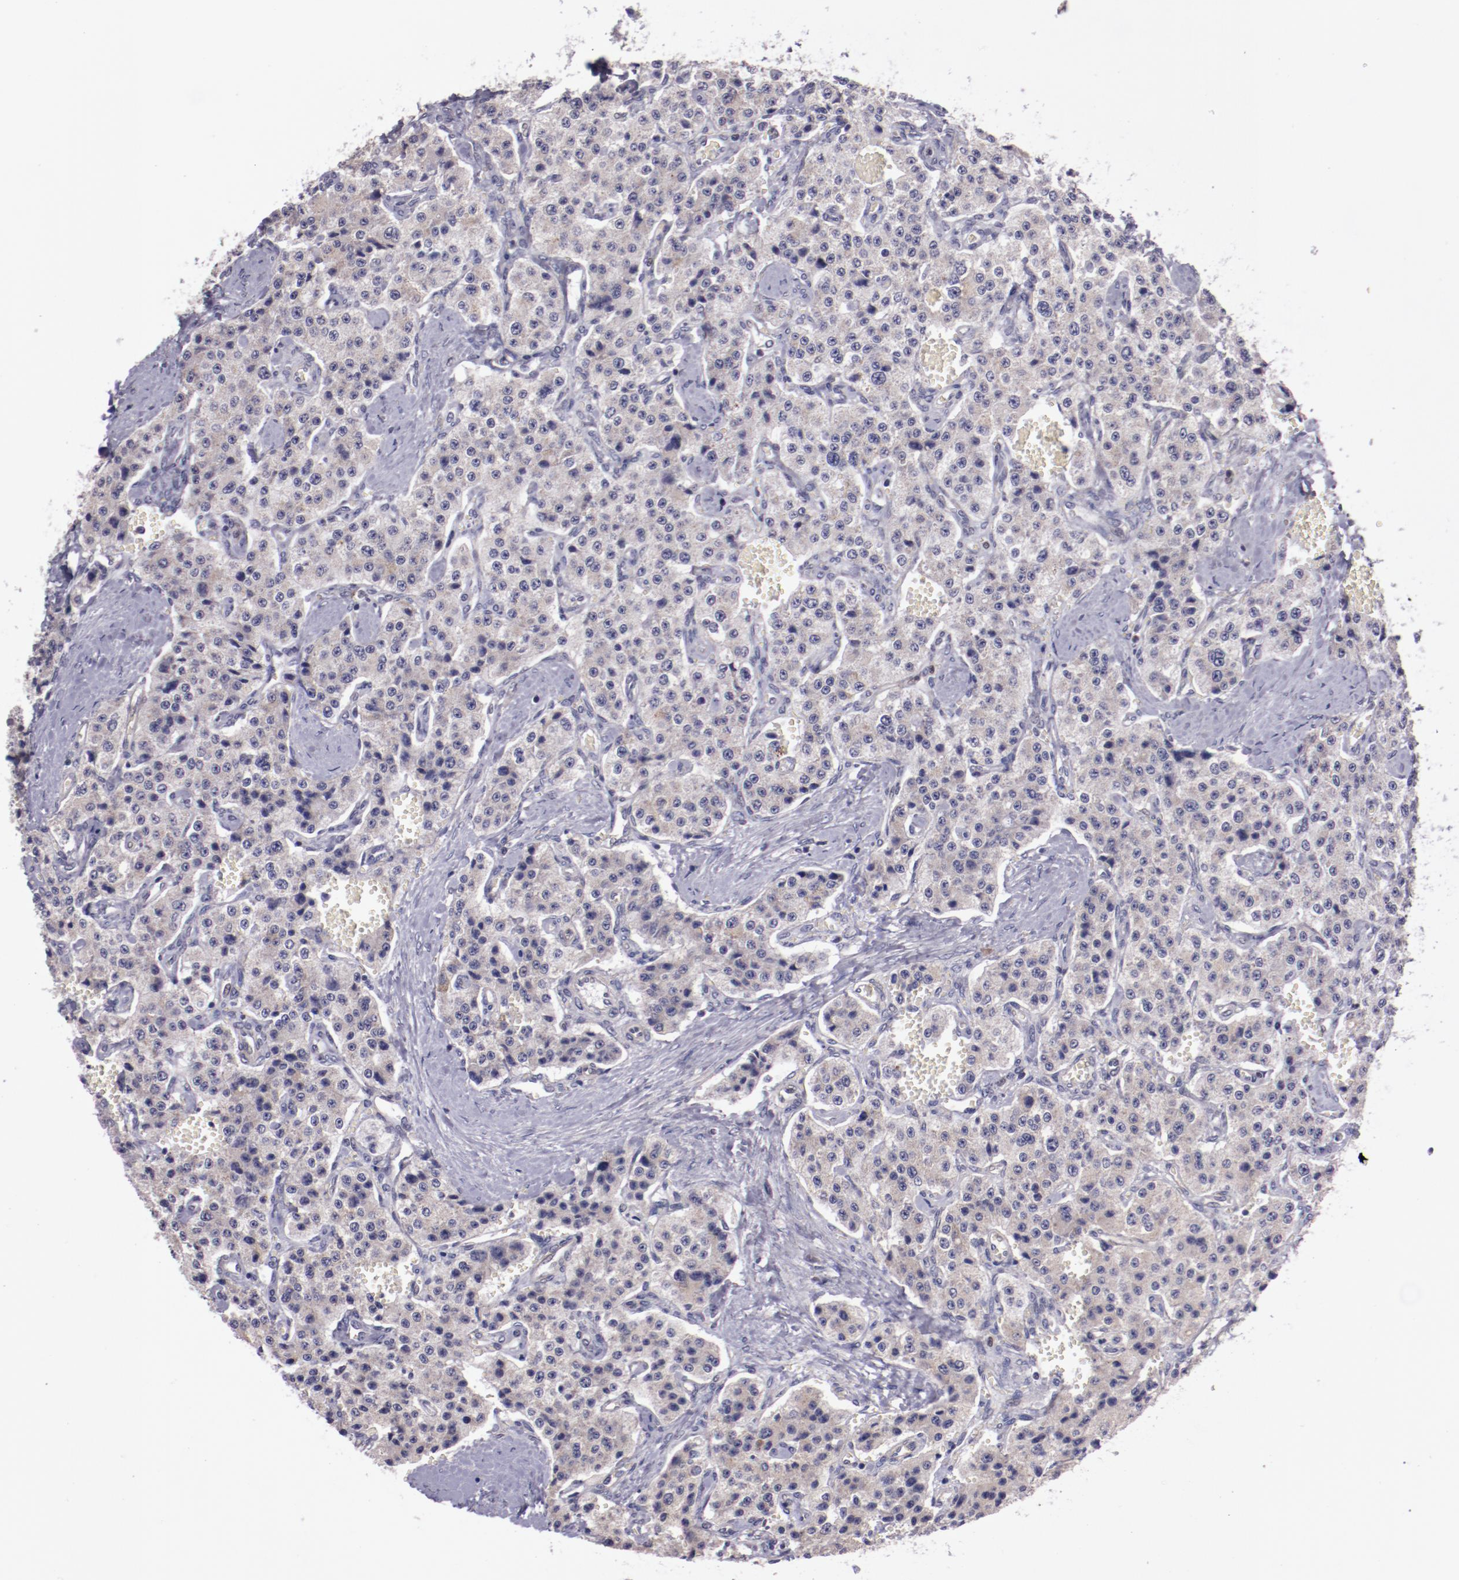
{"staining": {"intensity": "weak", "quantity": "<25%", "location": "cytoplasmic/membranous"}, "tissue": "carcinoid", "cell_type": "Tumor cells", "image_type": "cancer", "snomed": [{"axis": "morphology", "description": "Carcinoid, malignant, NOS"}, {"axis": "topography", "description": "Small intestine"}], "caption": "Micrograph shows no protein expression in tumor cells of carcinoid (malignant) tissue. The staining is performed using DAB (3,3'-diaminobenzidine) brown chromogen with nuclei counter-stained in using hematoxylin.", "gene": "ELF1", "patient": {"sex": "male", "age": 52}}